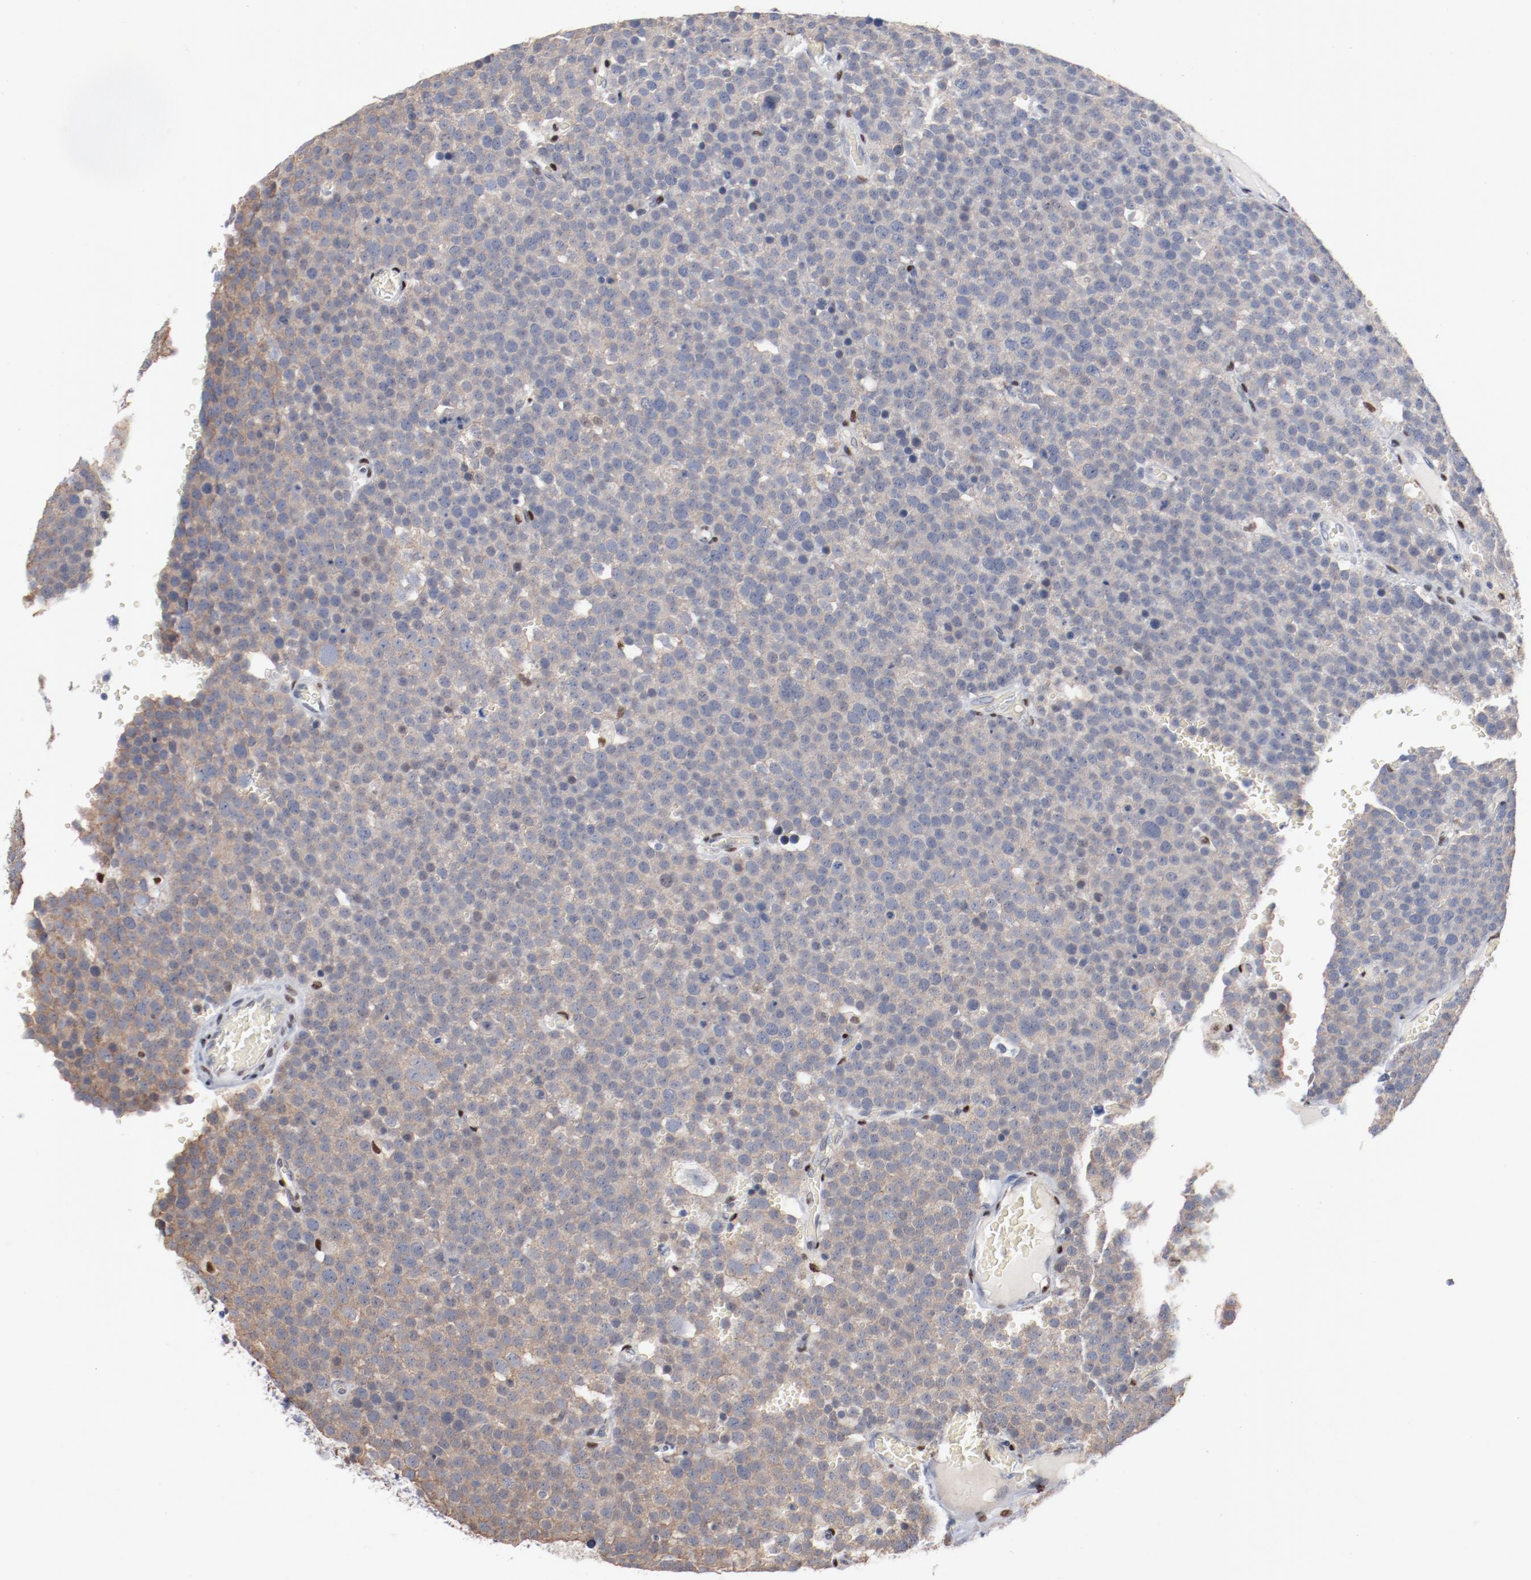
{"staining": {"intensity": "negative", "quantity": "none", "location": "none"}, "tissue": "testis cancer", "cell_type": "Tumor cells", "image_type": "cancer", "snomed": [{"axis": "morphology", "description": "Seminoma, NOS"}, {"axis": "topography", "description": "Testis"}], "caption": "Immunohistochemistry image of neoplastic tissue: seminoma (testis) stained with DAB demonstrates no significant protein expression in tumor cells.", "gene": "ZEB2", "patient": {"sex": "male", "age": 71}}